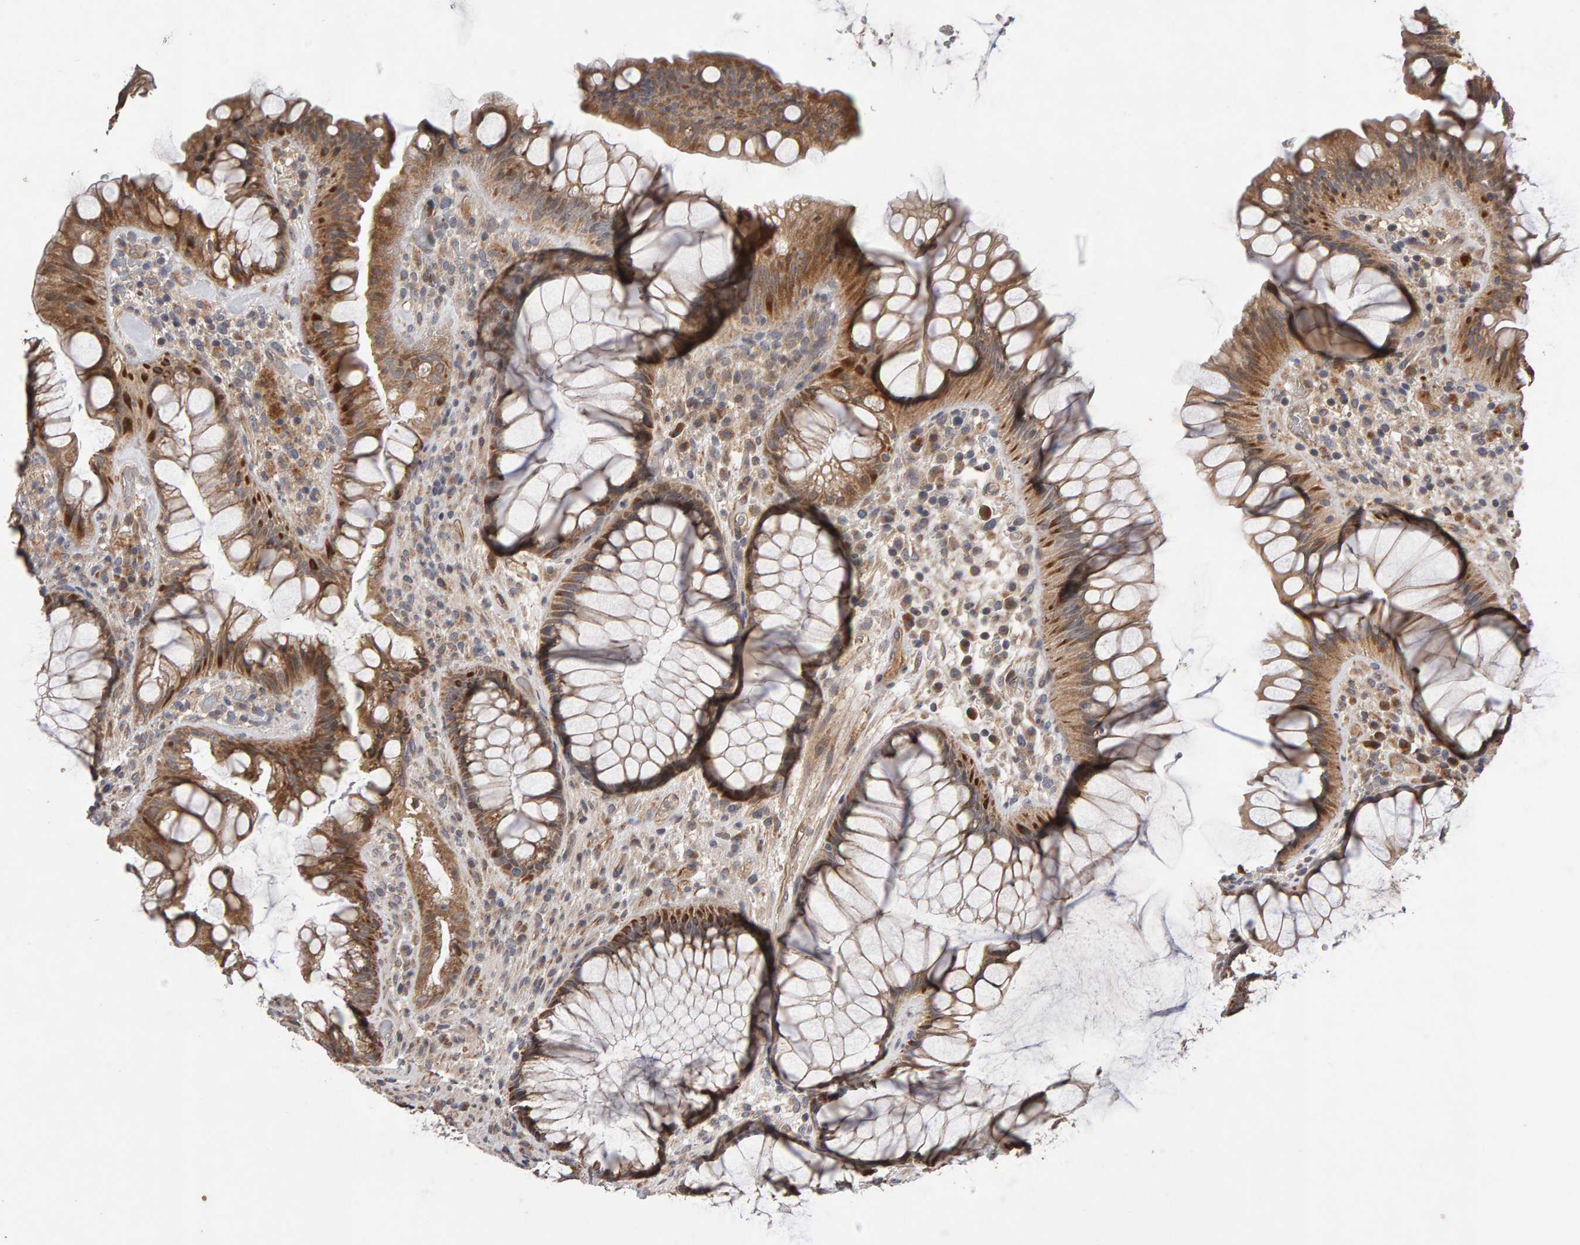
{"staining": {"intensity": "moderate", "quantity": ">75%", "location": "cytoplasmic/membranous"}, "tissue": "rectum", "cell_type": "Glandular cells", "image_type": "normal", "snomed": [{"axis": "morphology", "description": "Normal tissue, NOS"}, {"axis": "topography", "description": "Rectum"}], "caption": "IHC (DAB (3,3'-diaminobenzidine)) staining of benign rectum reveals moderate cytoplasmic/membranous protein positivity in about >75% of glandular cells. Nuclei are stained in blue.", "gene": "COASY", "patient": {"sex": "male", "age": 51}}